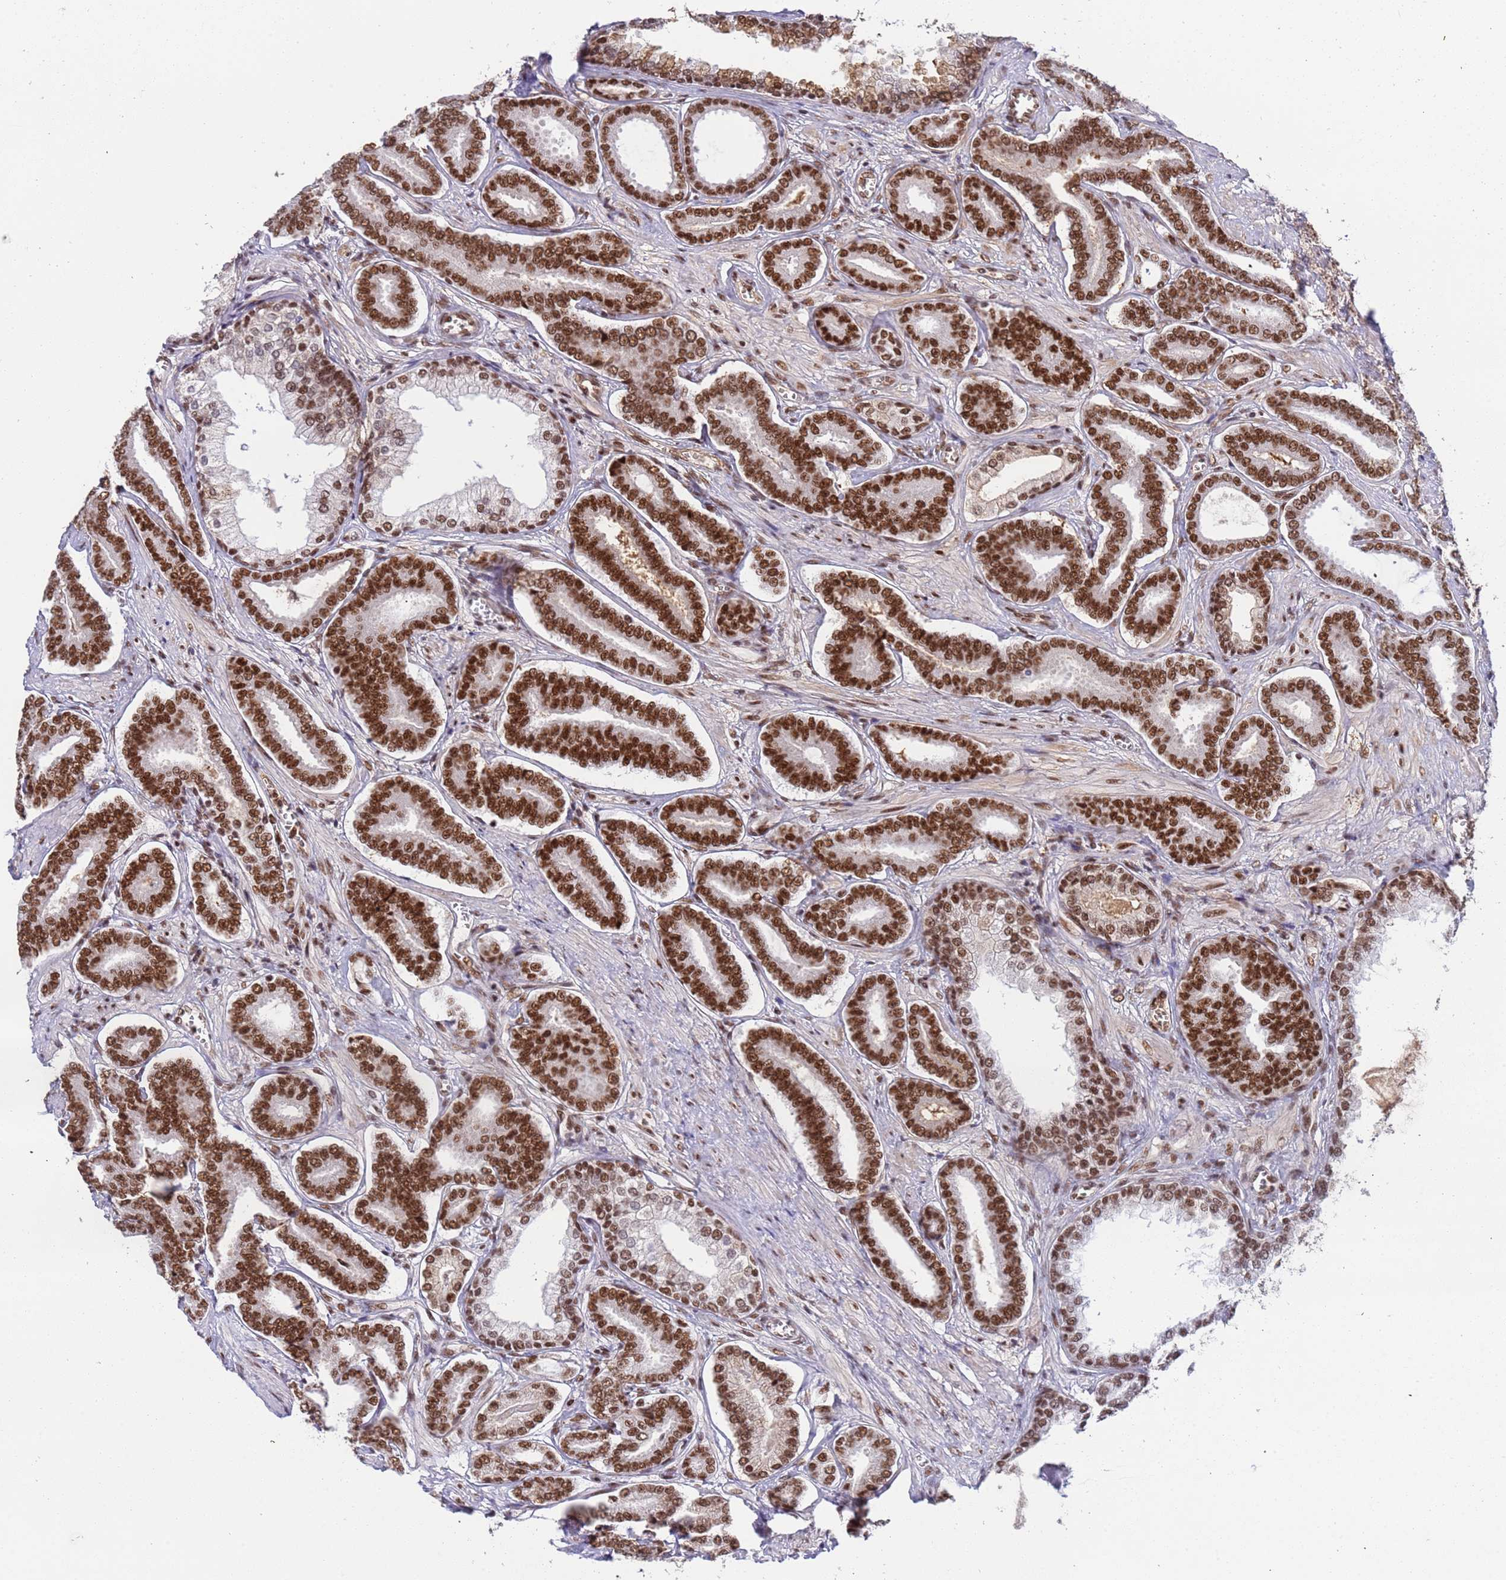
{"staining": {"intensity": "strong", "quantity": ">75%", "location": "nuclear"}, "tissue": "prostate cancer", "cell_type": "Tumor cells", "image_type": "cancer", "snomed": [{"axis": "morphology", "description": "Adenocarcinoma, NOS"}, {"axis": "topography", "description": "Prostate and seminal vesicle, NOS"}], "caption": "Protein expression by IHC reveals strong nuclear staining in about >75% of tumor cells in prostate cancer (adenocarcinoma).", "gene": "SRRT", "patient": {"sex": "male", "age": 76}}